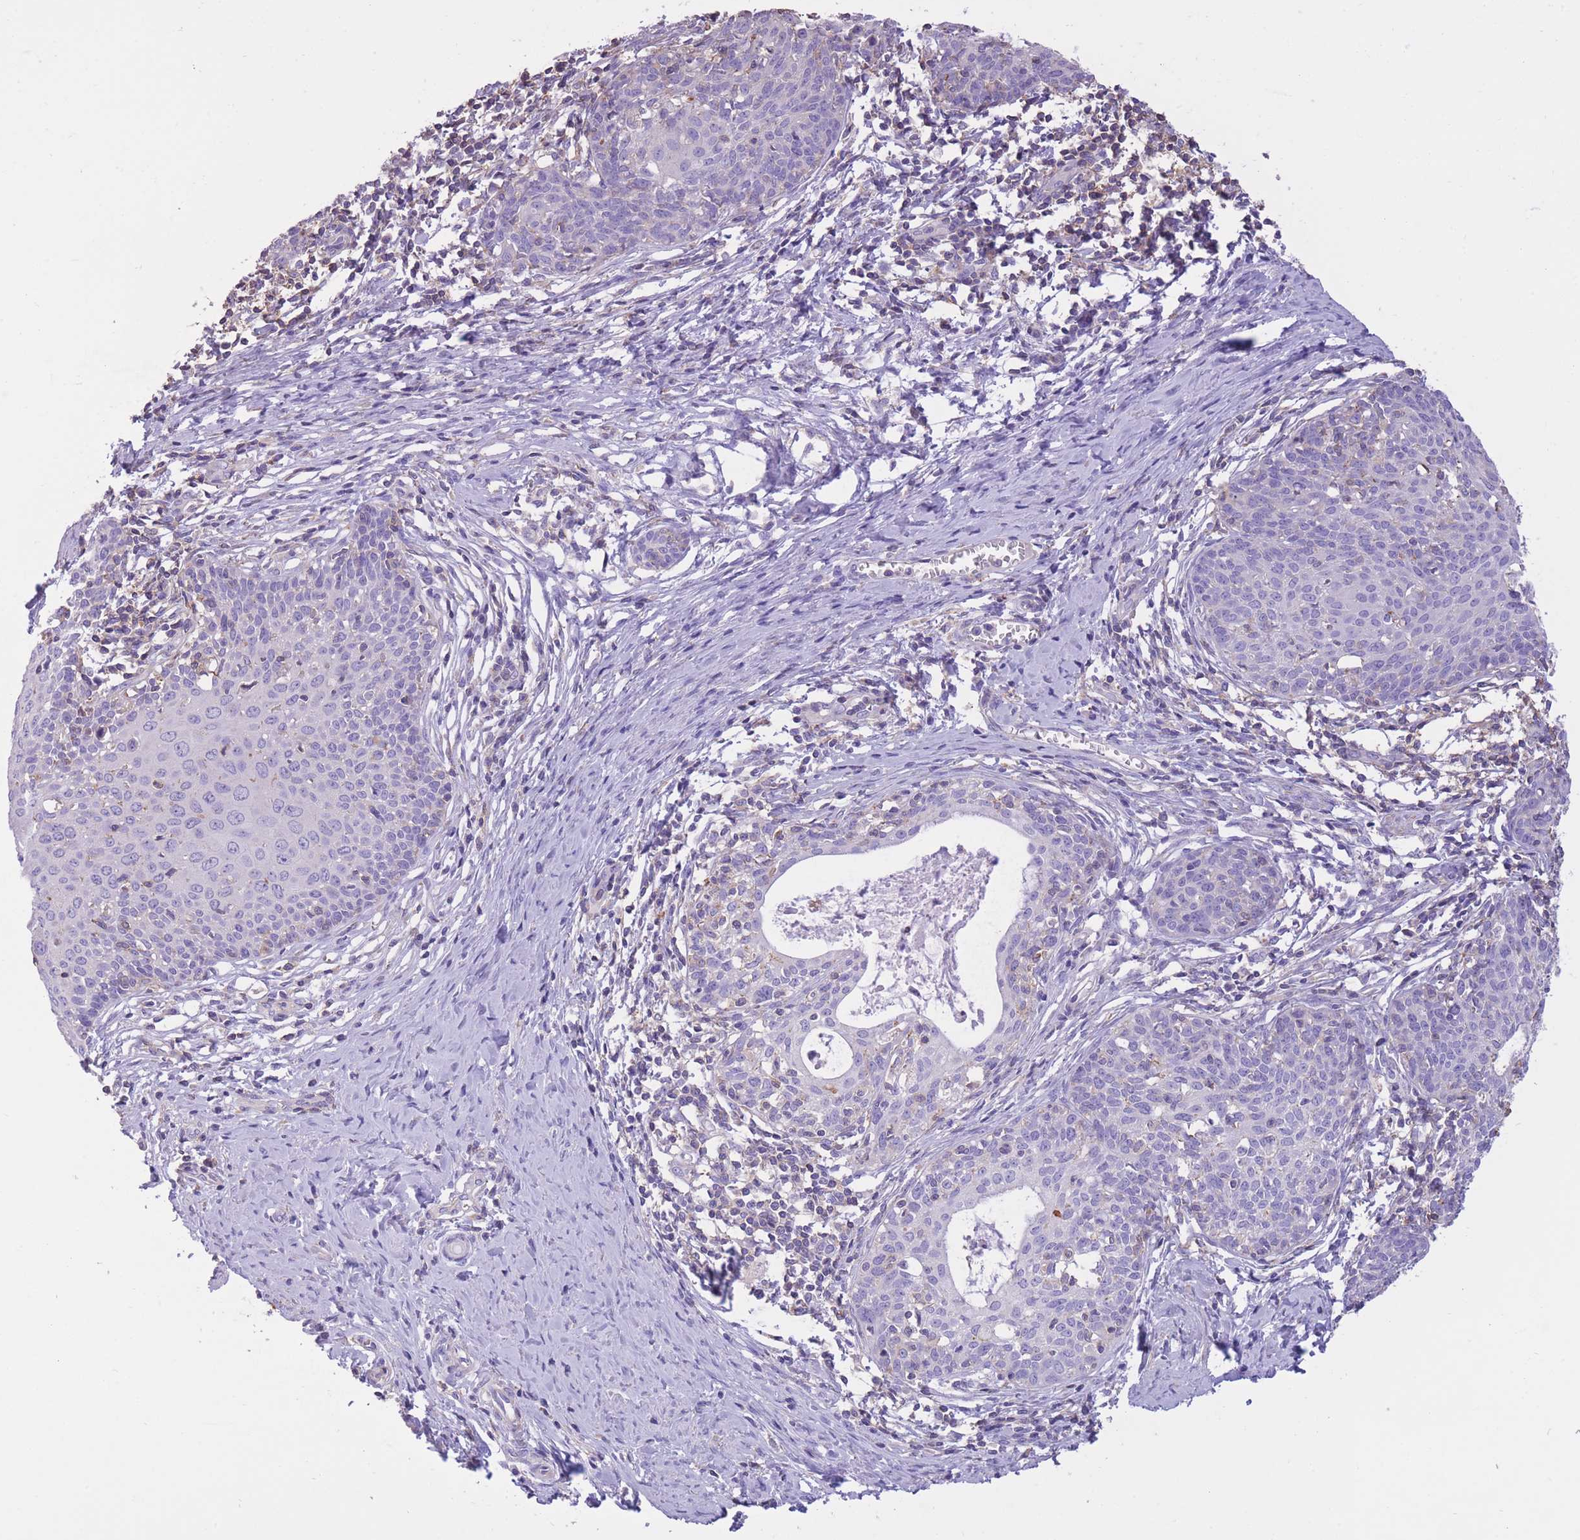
{"staining": {"intensity": "negative", "quantity": "none", "location": "none"}, "tissue": "cervical cancer", "cell_type": "Tumor cells", "image_type": "cancer", "snomed": [{"axis": "morphology", "description": "Squamous cell carcinoma, NOS"}, {"axis": "topography", "description": "Cervix"}], "caption": "Image shows no significant protein positivity in tumor cells of cervical squamous cell carcinoma.", "gene": "PDHA1", "patient": {"sex": "female", "age": 52}}